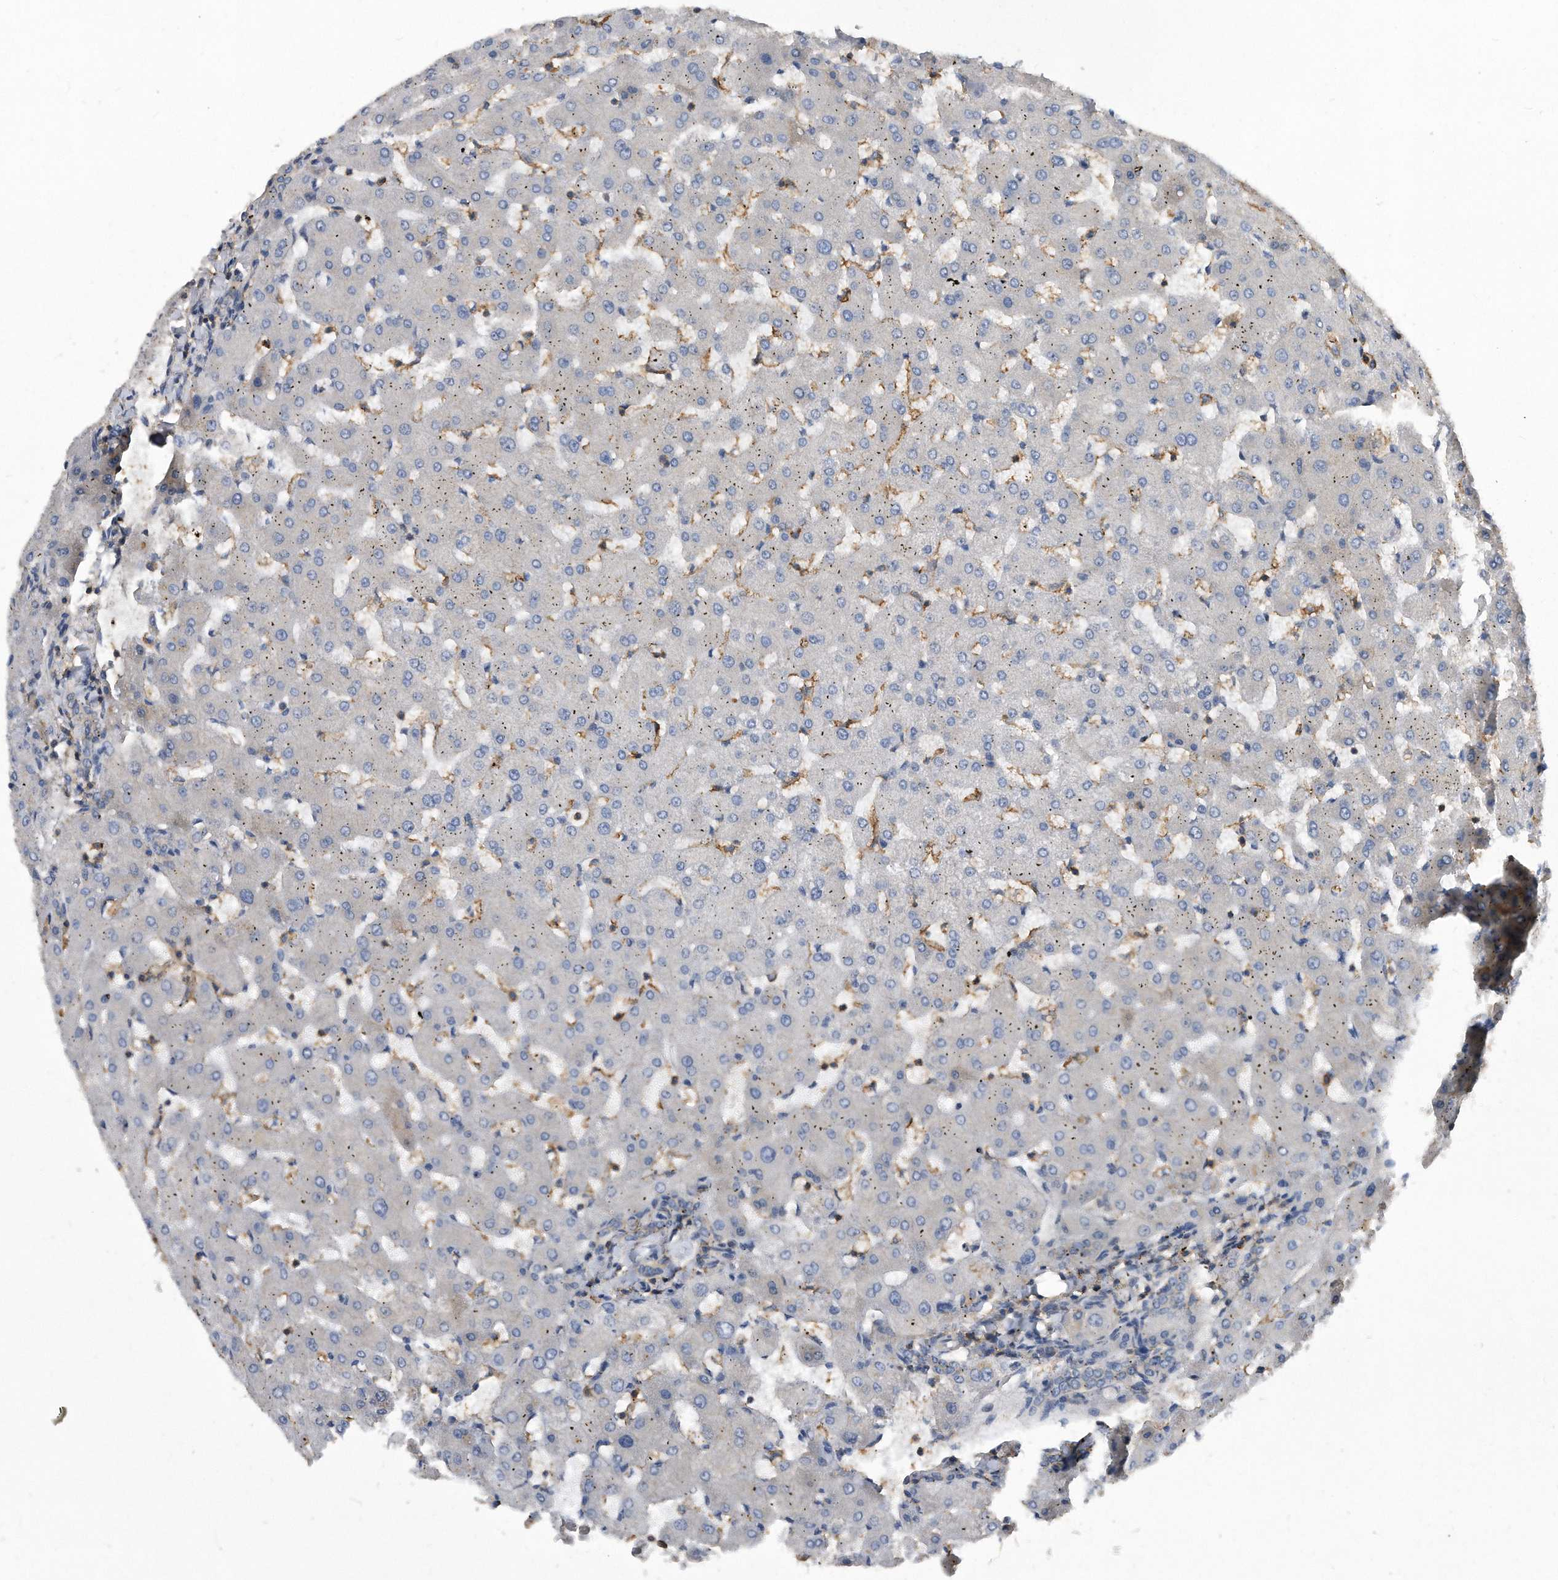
{"staining": {"intensity": "negative", "quantity": "none", "location": "none"}, "tissue": "liver", "cell_type": "Cholangiocytes", "image_type": "normal", "snomed": [{"axis": "morphology", "description": "Normal tissue, NOS"}, {"axis": "topography", "description": "Liver"}], "caption": "This is an immunohistochemistry photomicrograph of normal human liver. There is no expression in cholangiocytes.", "gene": "ATG5", "patient": {"sex": "female", "age": 63}}